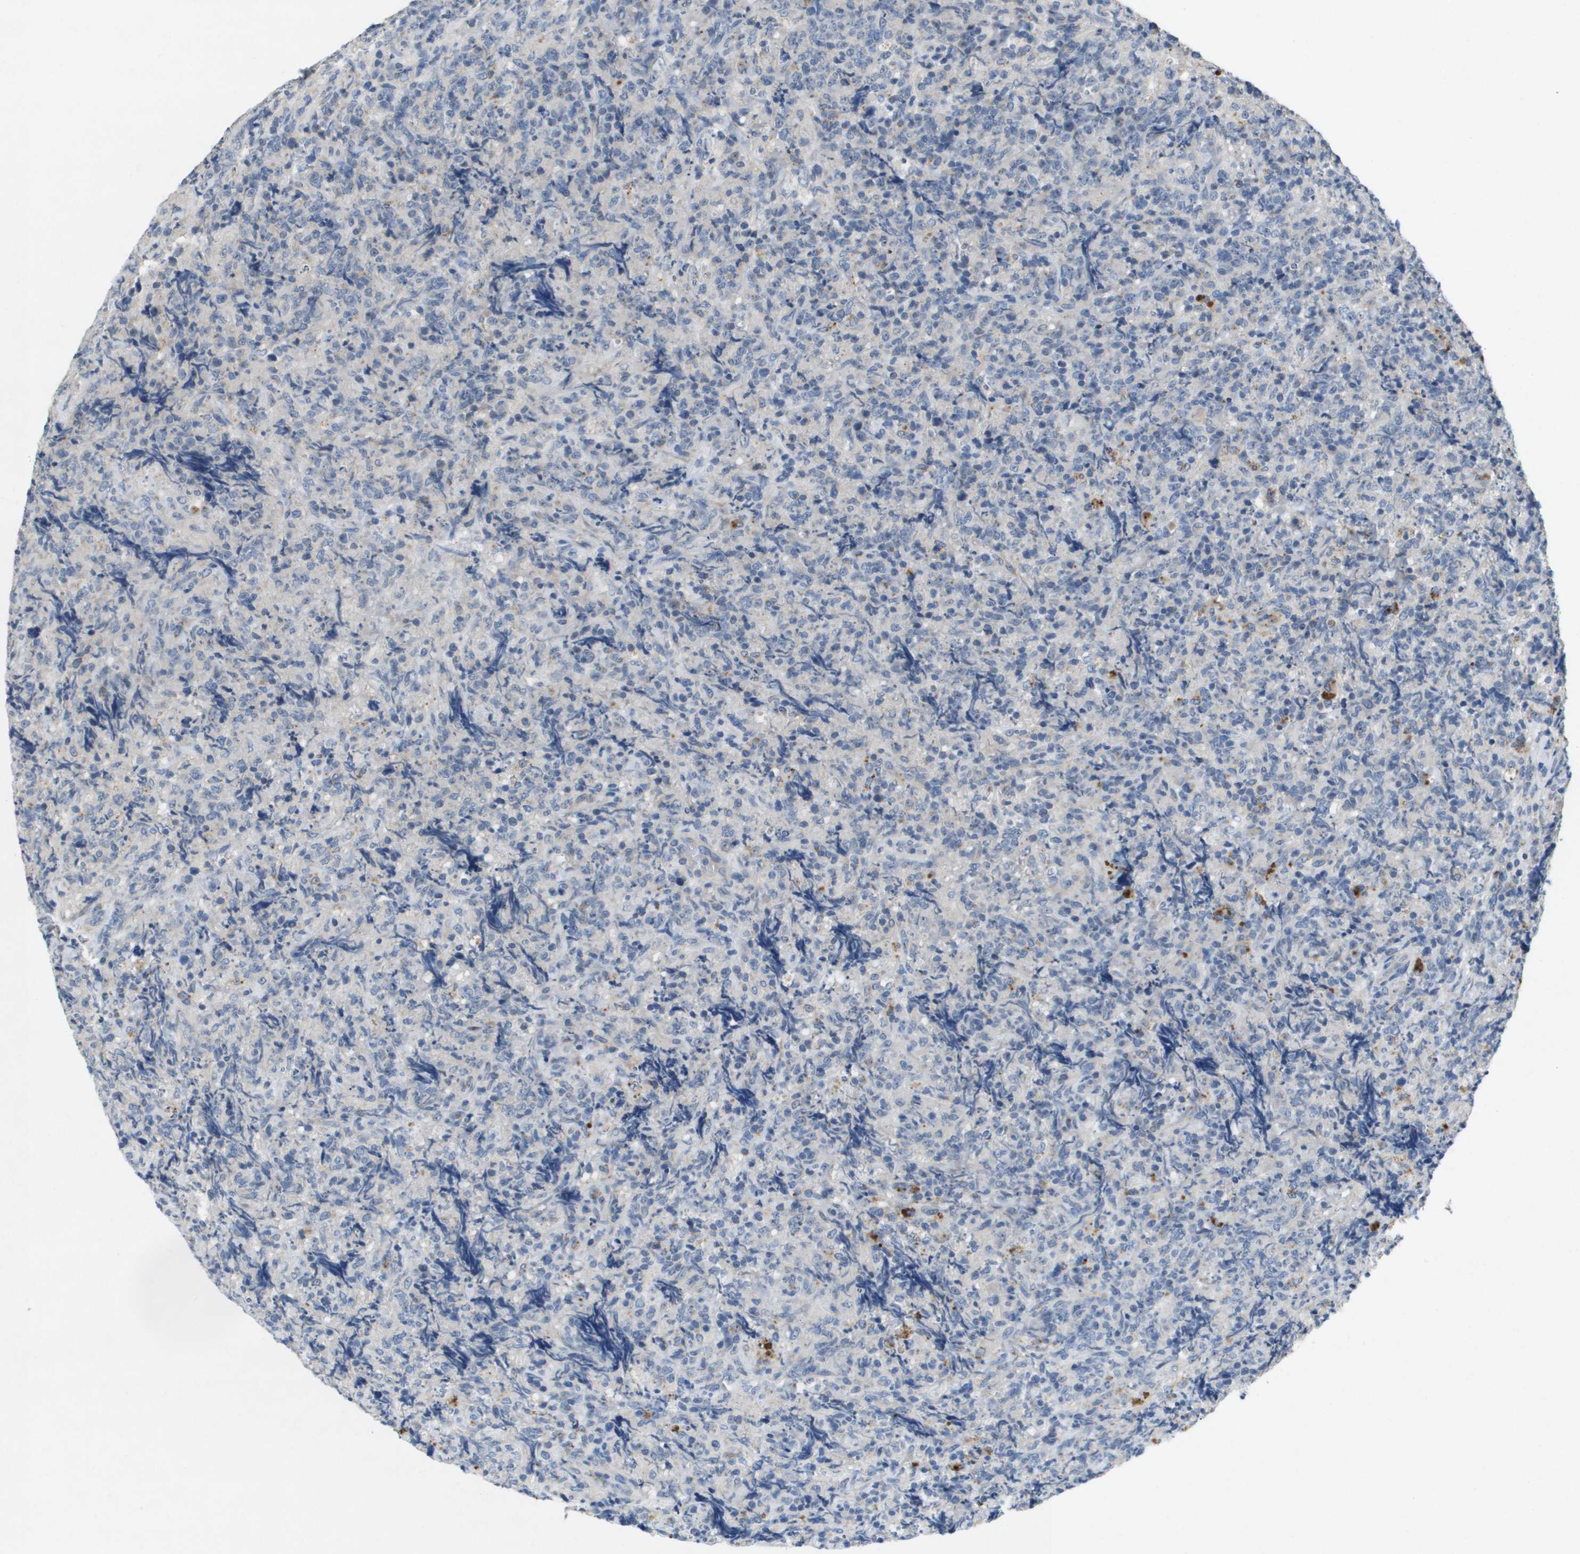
{"staining": {"intensity": "negative", "quantity": "none", "location": "none"}, "tissue": "lymphoma", "cell_type": "Tumor cells", "image_type": "cancer", "snomed": [{"axis": "morphology", "description": "Malignant lymphoma, non-Hodgkin's type, High grade"}, {"axis": "topography", "description": "Tonsil"}], "caption": "Lymphoma was stained to show a protein in brown. There is no significant positivity in tumor cells.", "gene": "B3GNT5", "patient": {"sex": "female", "age": 36}}